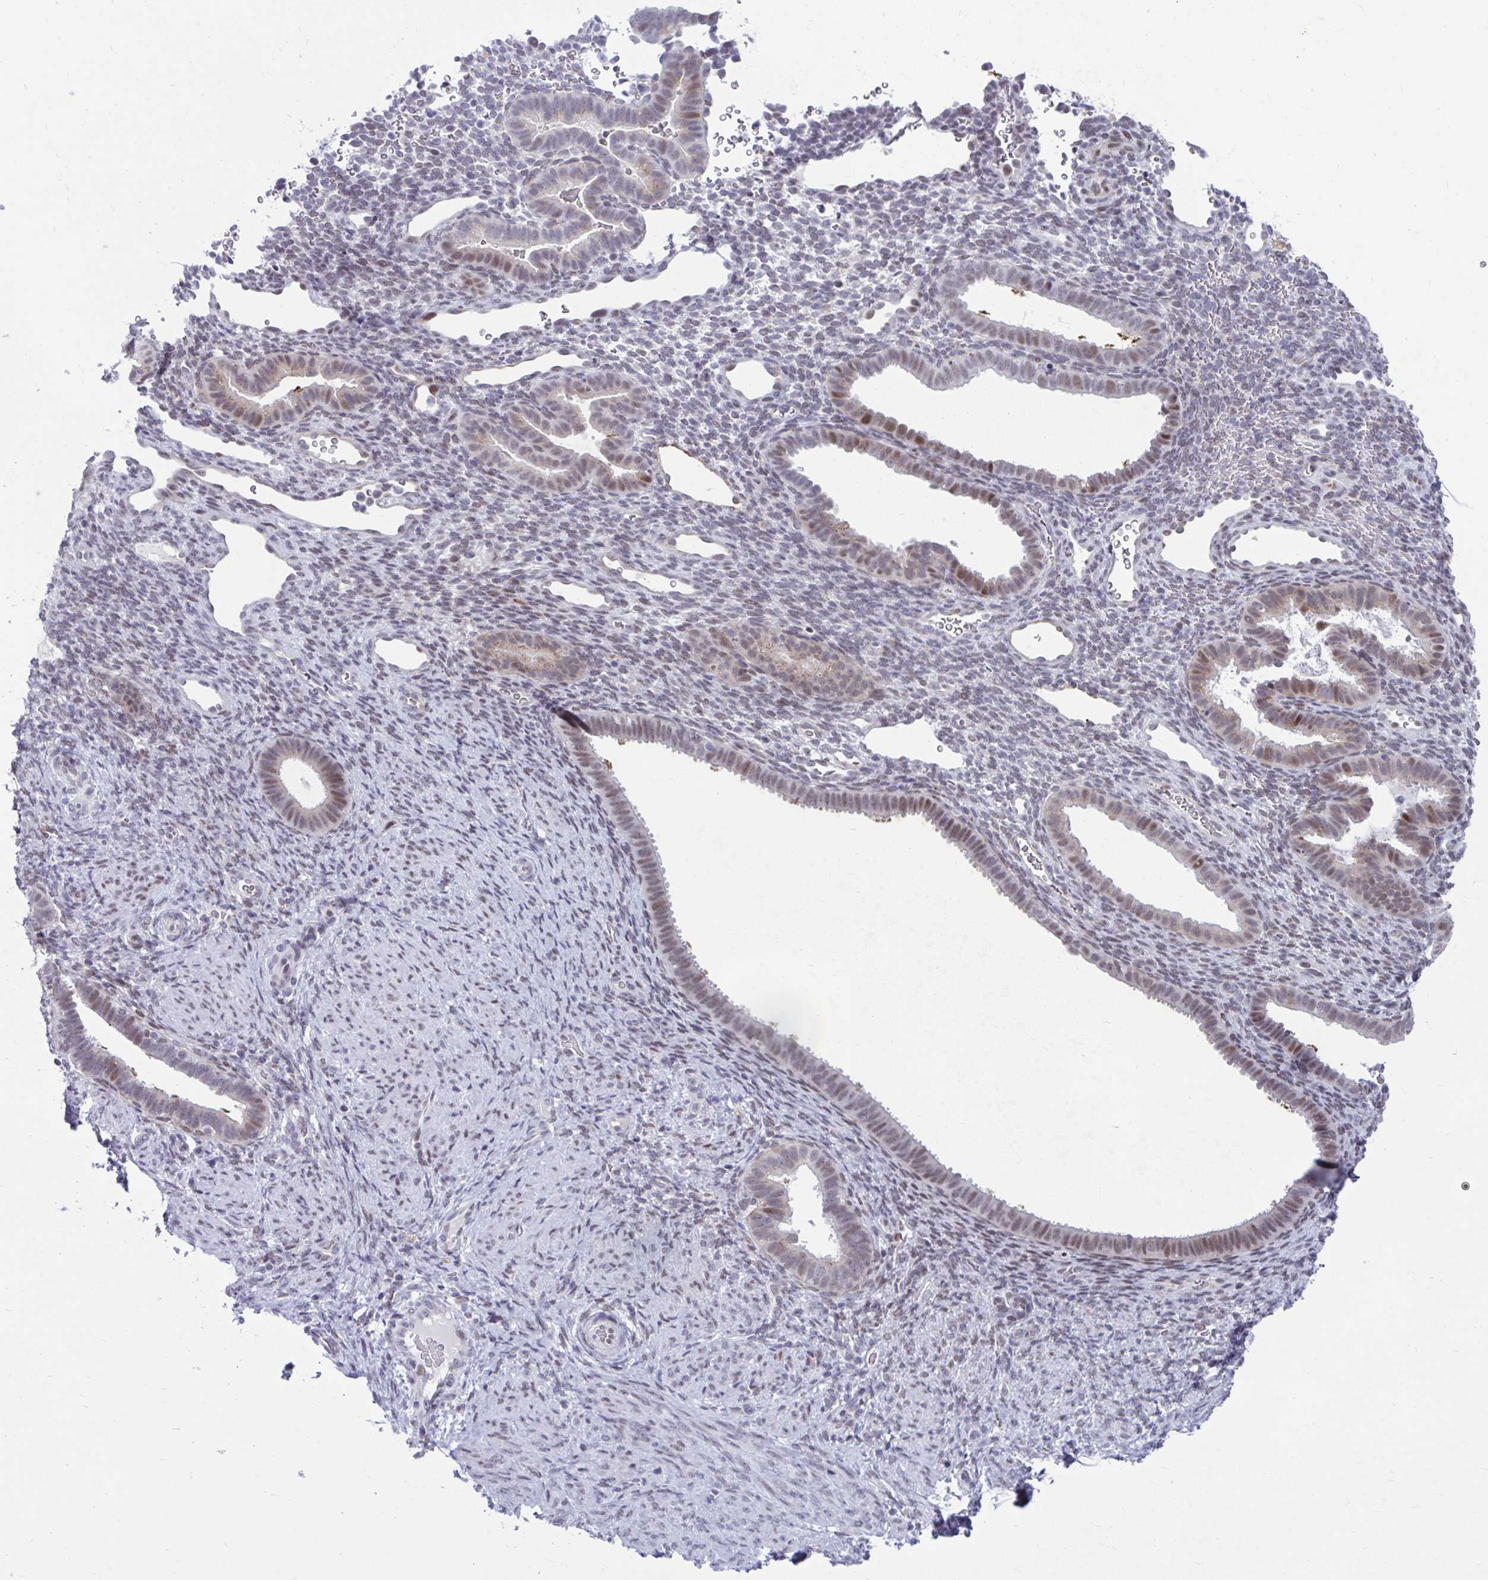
{"staining": {"intensity": "negative", "quantity": "none", "location": "none"}, "tissue": "endometrium", "cell_type": "Cells in endometrial stroma", "image_type": "normal", "snomed": [{"axis": "morphology", "description": "Normal tissue, NOS"}, {"axis": "topography", "description": "Endometrium"}], "caption": "Immunohistochemical staining of normal human endometrium shows no significant expression in cells in endometrial stroma.", "gene": "SLC35C2", "patient": {"sex": "female", "age": 34}}